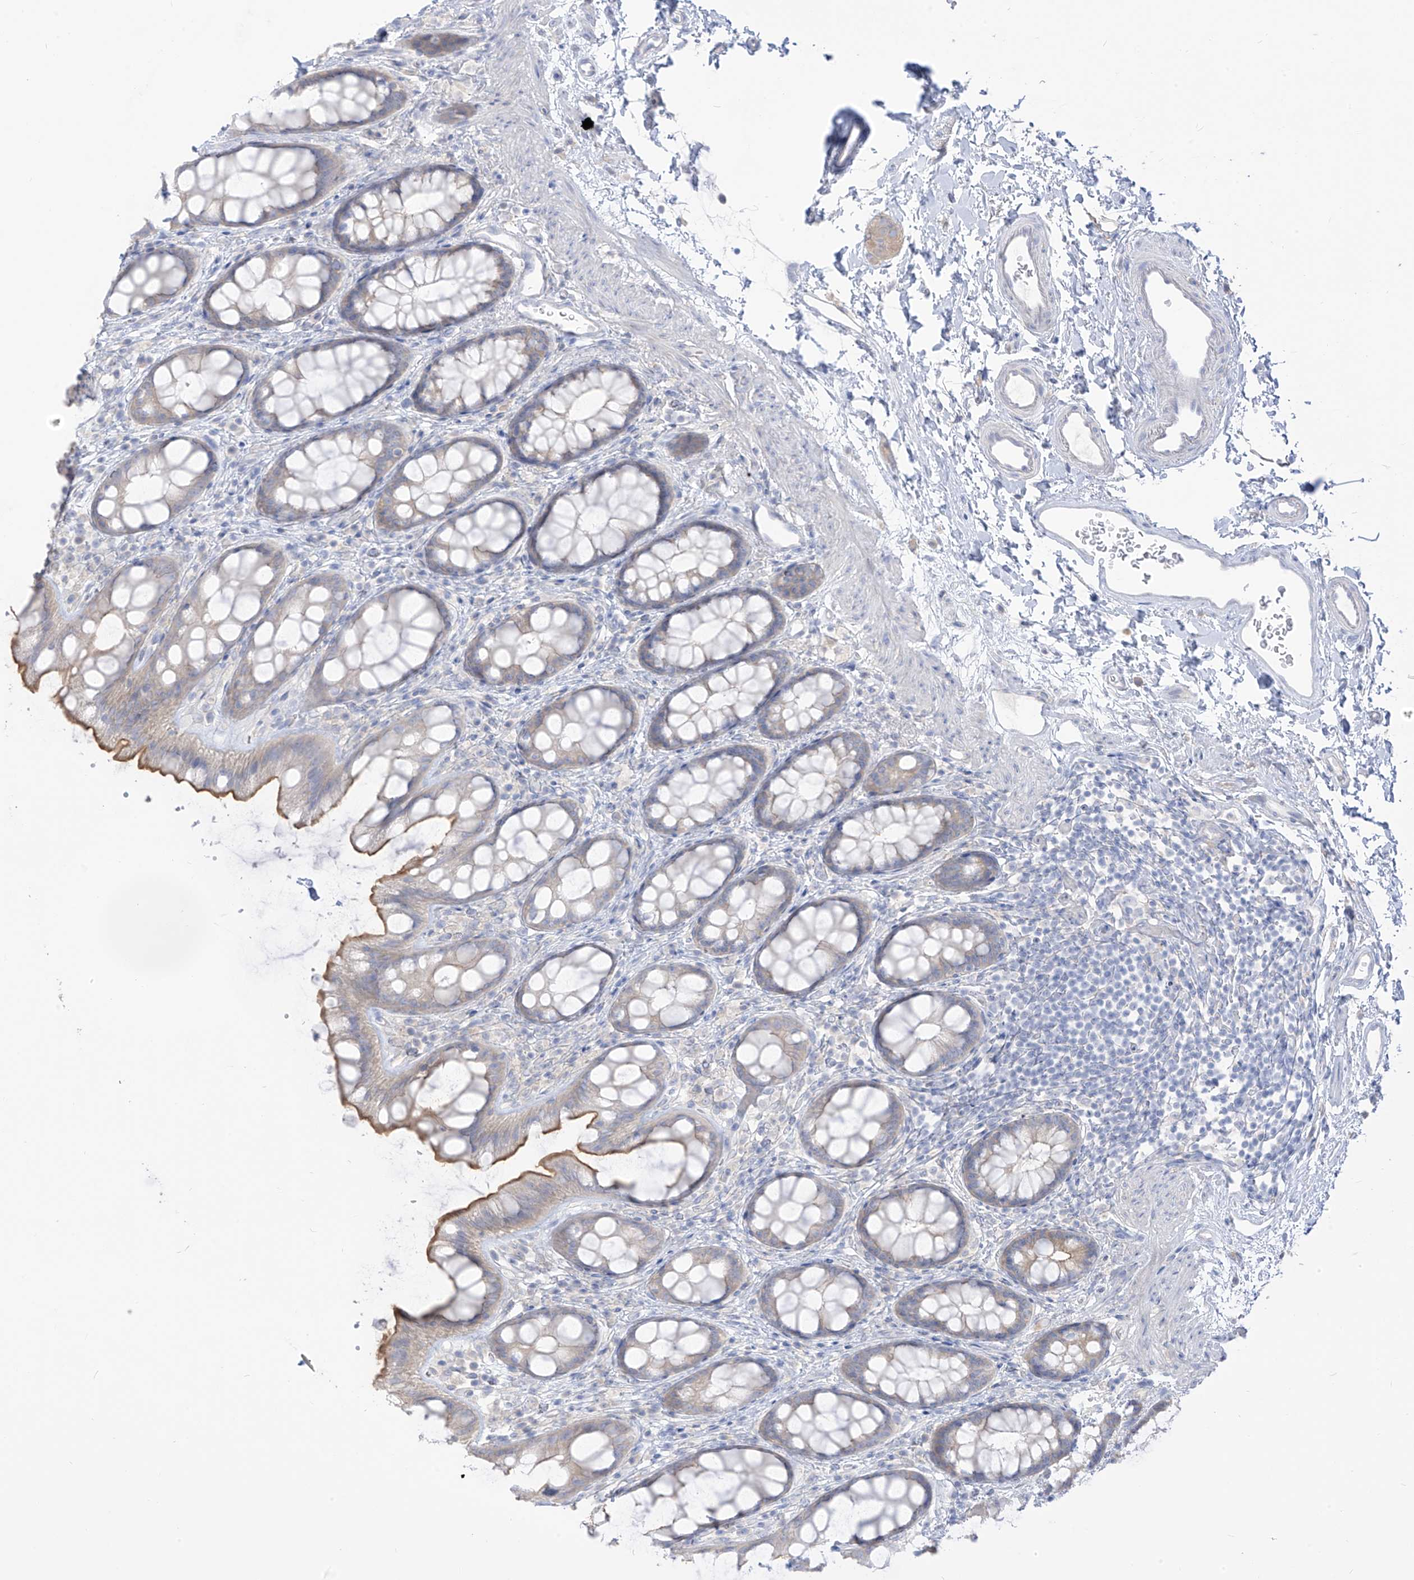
{"staining": {"intensity": "moderate", "quantity": "<25%", "location": "cytoplasmic/membranous"}, "tissue": "rectum", "cell_type": "Glandular cells", "image_type": "normal", "snomed": [{"axis": "morphology", "description": "Normal tissue, NOS"}, {"axis": "topography", "description": "Rectum"}], "caption": "Immunohistochemistry (DAB (3,3'-diaminobenzidine)) staining of unremarkable human rectum exhibits moderate cytoplasmic/membranous protein staining in about <25% of glandular cells. Ihc stains the protein in brown and the nuclei are stained blue.", "gene": "ARHGEF40", "patient": {"sex": "female", "age": 65}}